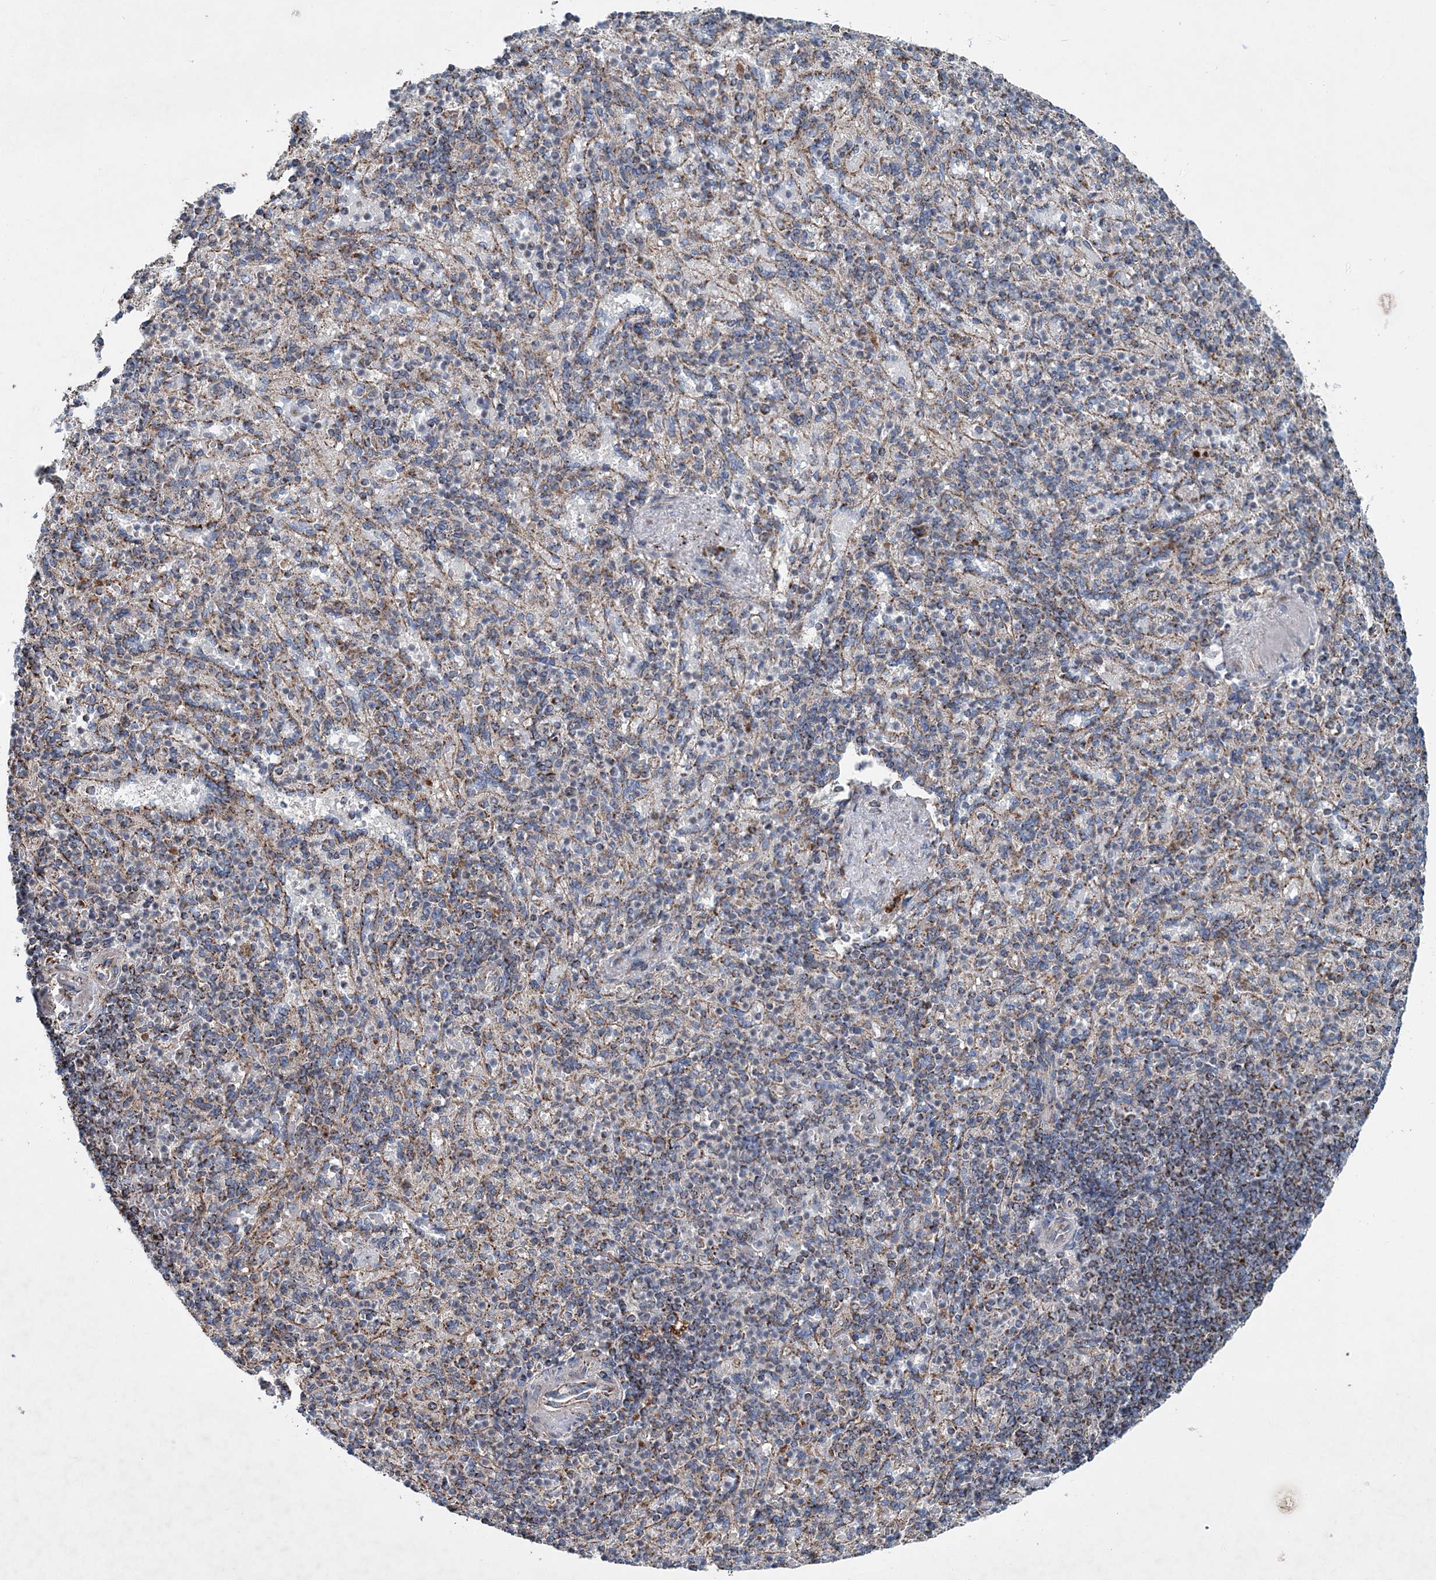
{"staining": {"intensity": "moderate", "quantity": "<25%", "location": "cytoplasmic/membranous"}, "tissue": "spleen", "cell_type": "Cells in red pulp", "image_type": "normal", "snomed": [{"axis": "morphology", "description": "Normal tissue, NOS"}, {"axis": "topography", "description": "Spleen"}], "caption": "Spleen stained for a protein exhibits moderate cytoplasmic/membranous positivity in cells in red pulp. Nuclei are stained in blue.", "gene": "SPAG16", "patient": {"sex": "female", "age": 74}}